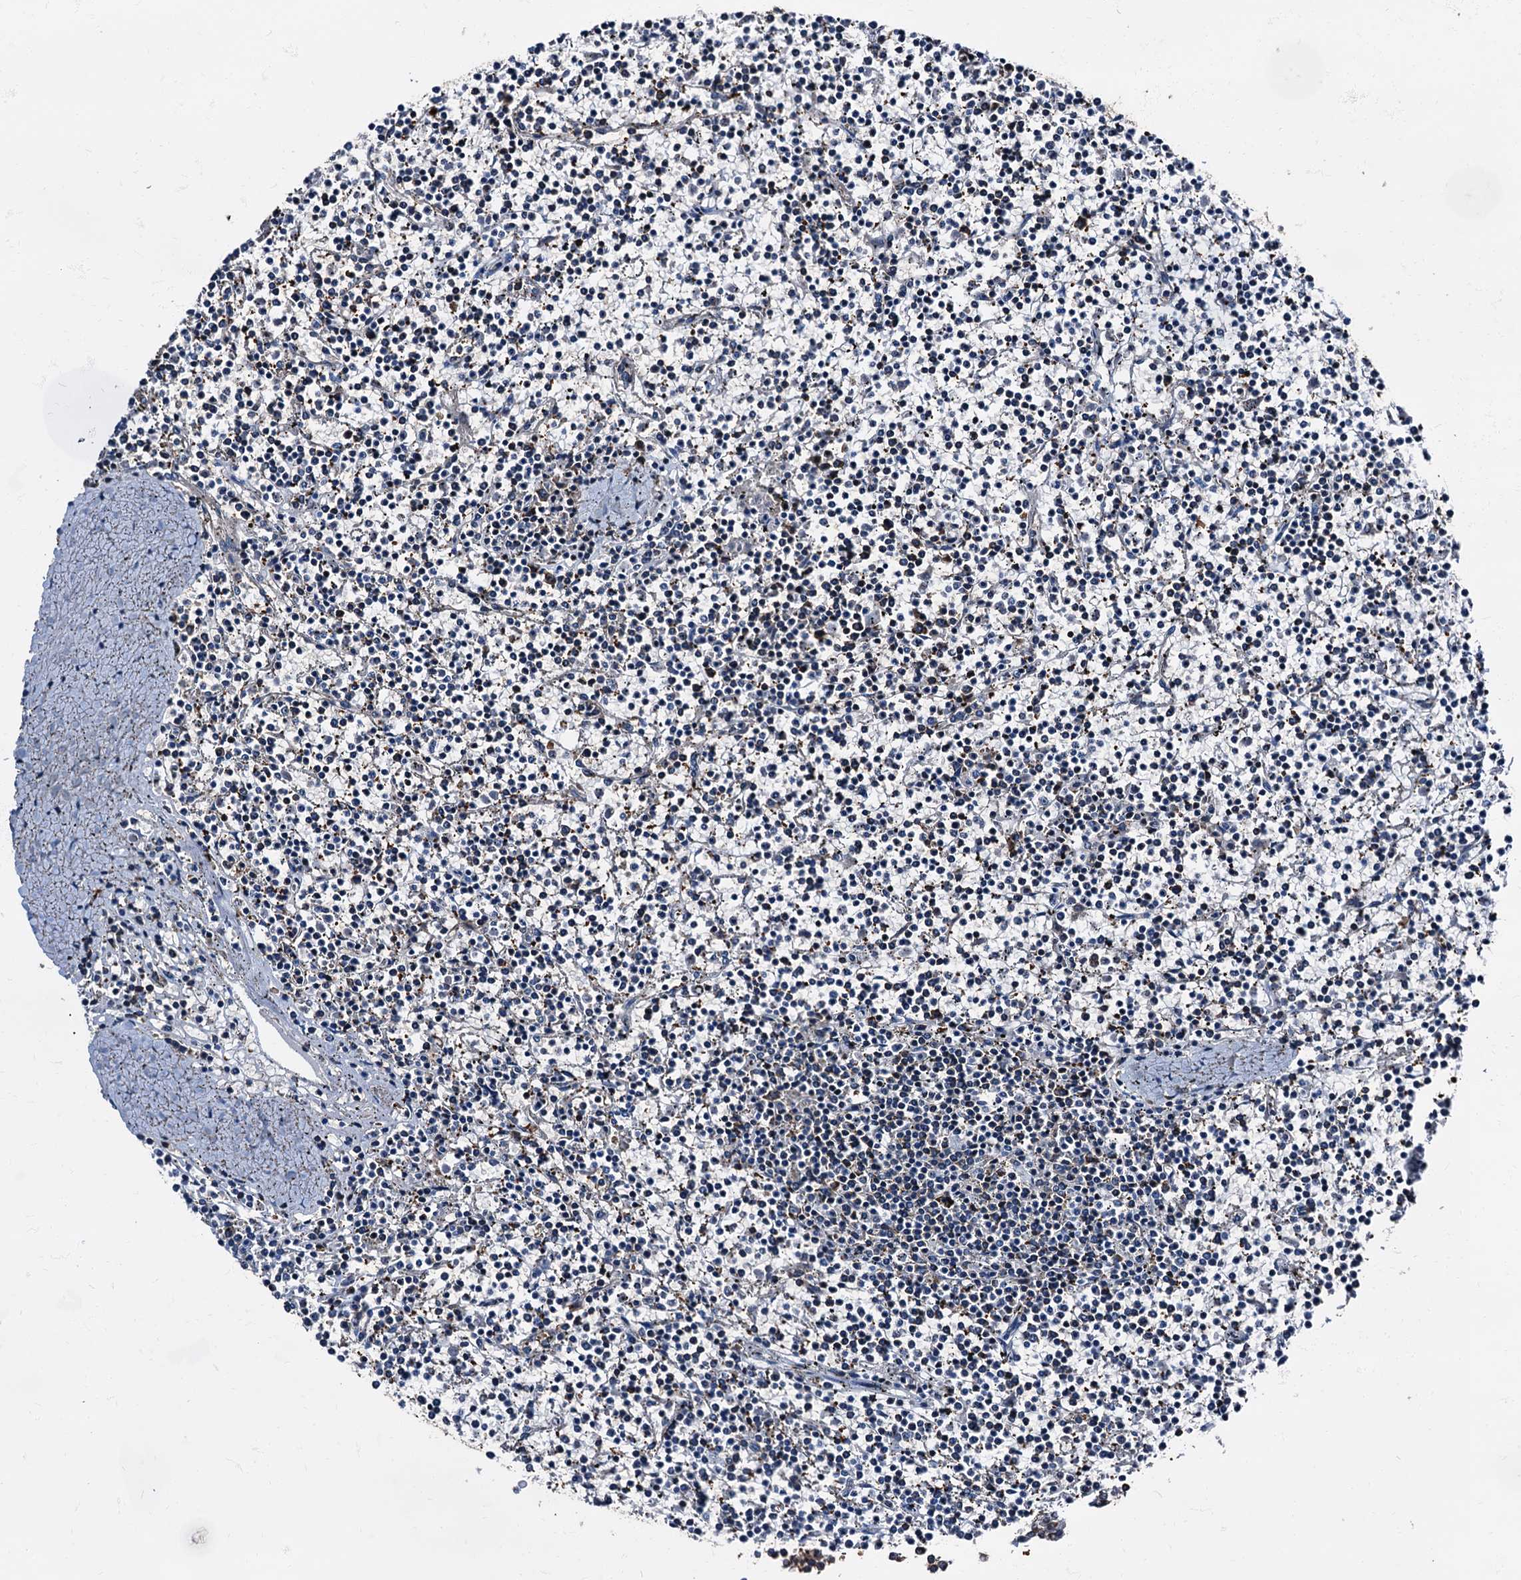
{"staining": {"intensity": "negative", "quantity": "none", "location": "none"}, "tissue": "lymphoma", "cell_type": "Tumor cells", "image_type": "cancer", "snomed": [{"axis": "morphology", "description": "Malignant lymphoma, non-Hodgkin's type, Low grade"}, {"axis": "topography", "description": "Spleen"}], "caption": "Lymphoma was stained to show a protein in brown. There is no significant positivity in tumor cells. Nuclei are stained in blue.", "gene": "ATP2C1", "patient": {"sex": "female", "age": 19}}